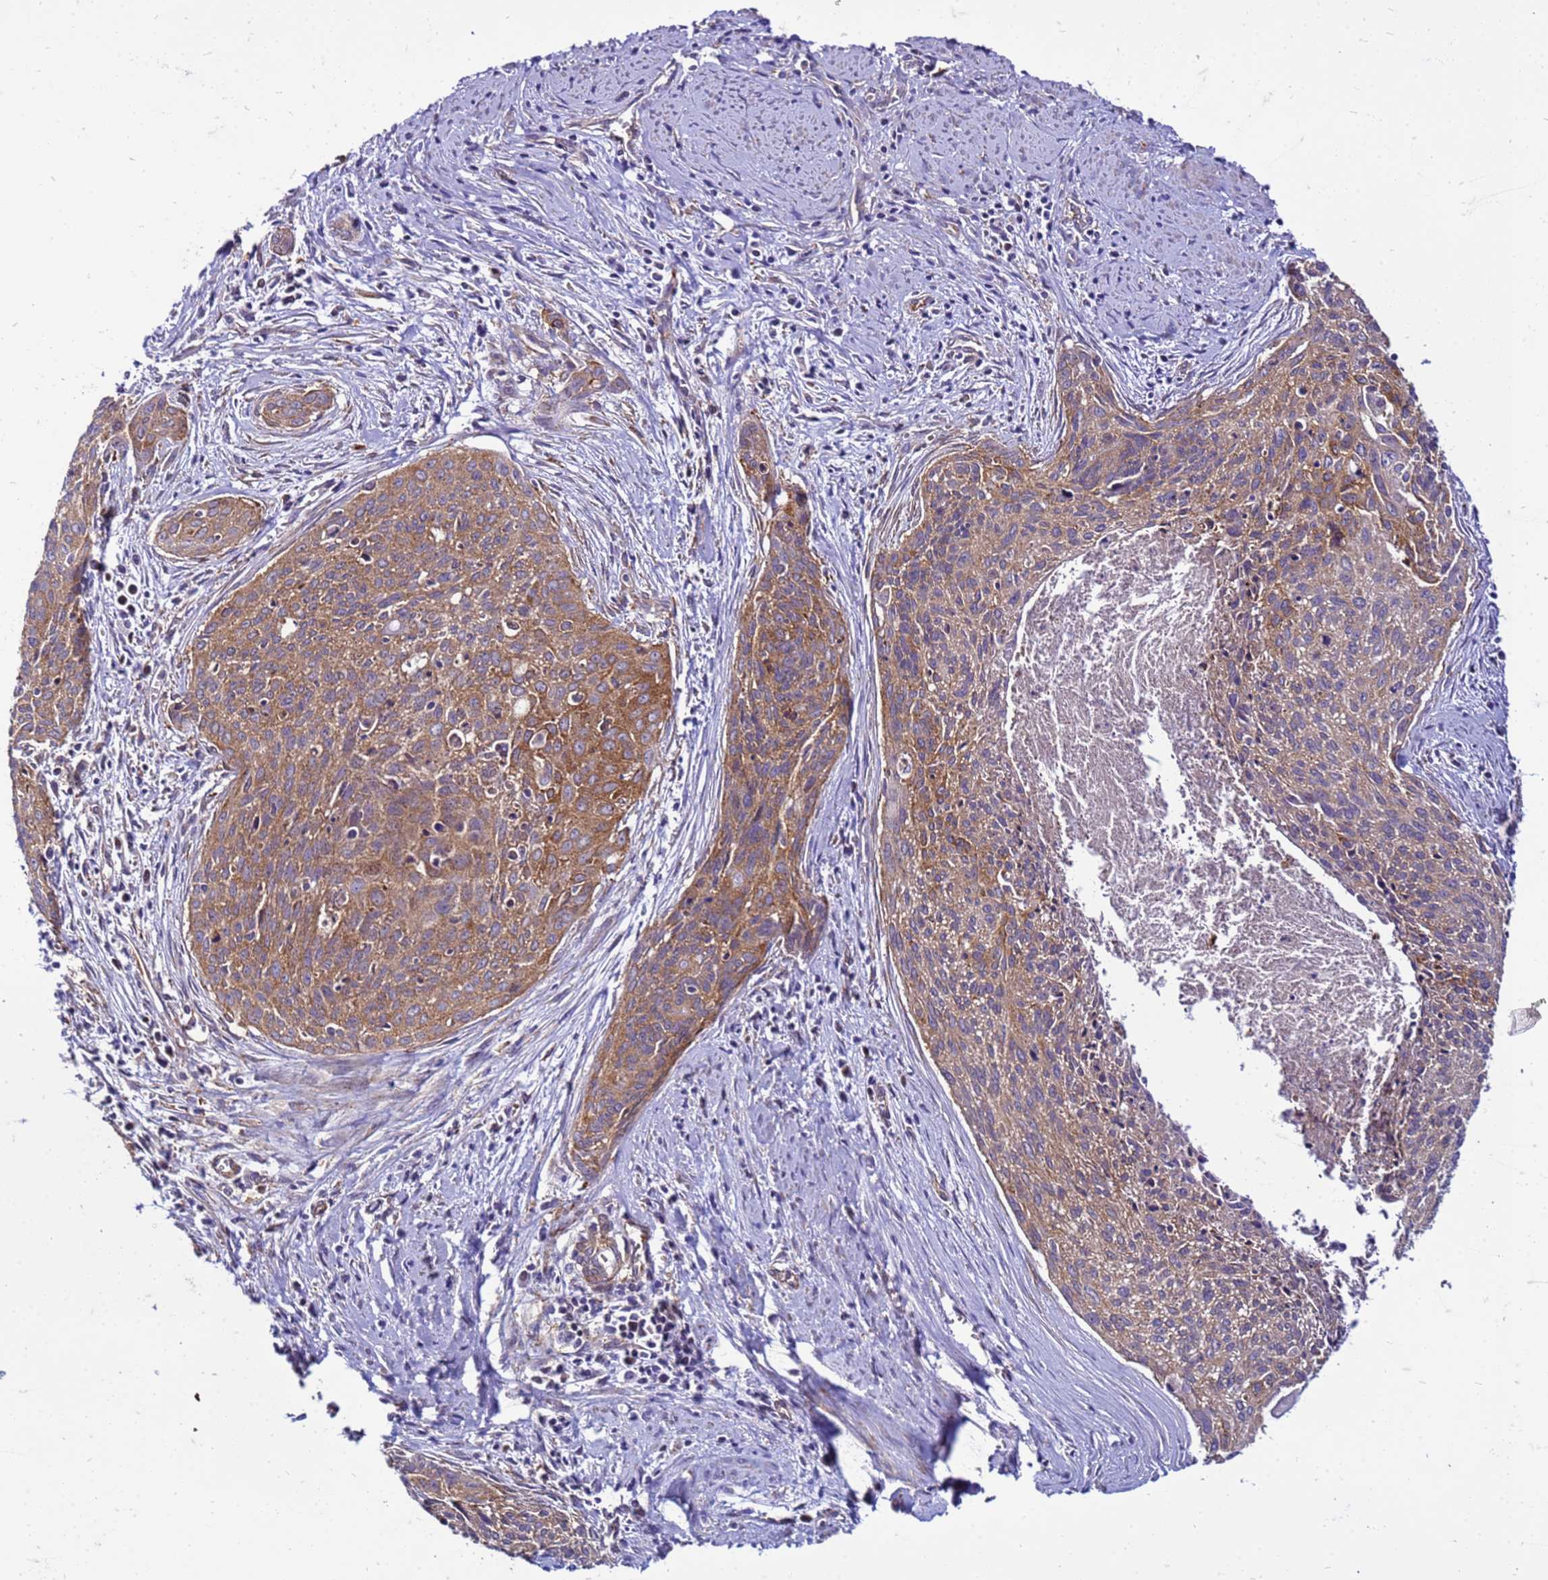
{"staining": {"intensity": "moderate", "quantity": ">75%", "location": "cytoplasmic/membranous"}, "tissue": "cervical cancer", "cell_type": "Tumor cells", "image_type": "cancer", "snomed": [{"axis": "morphology", "description": "Squamous cell carcinoma, NOS"}, {"axis": "topography", "description": "Cervix"}], "caption": "A high-resolution image shows IHC staining of cervical squamous cell carcinoma, which exhibits moderate cytoplasmic/membranous expression in about >75% of tumor cells. (Brightfield microscopy of DAB IHC at high magnification).", "gene": "PKD1", "patient": {"sex": "female", "age": 55}}